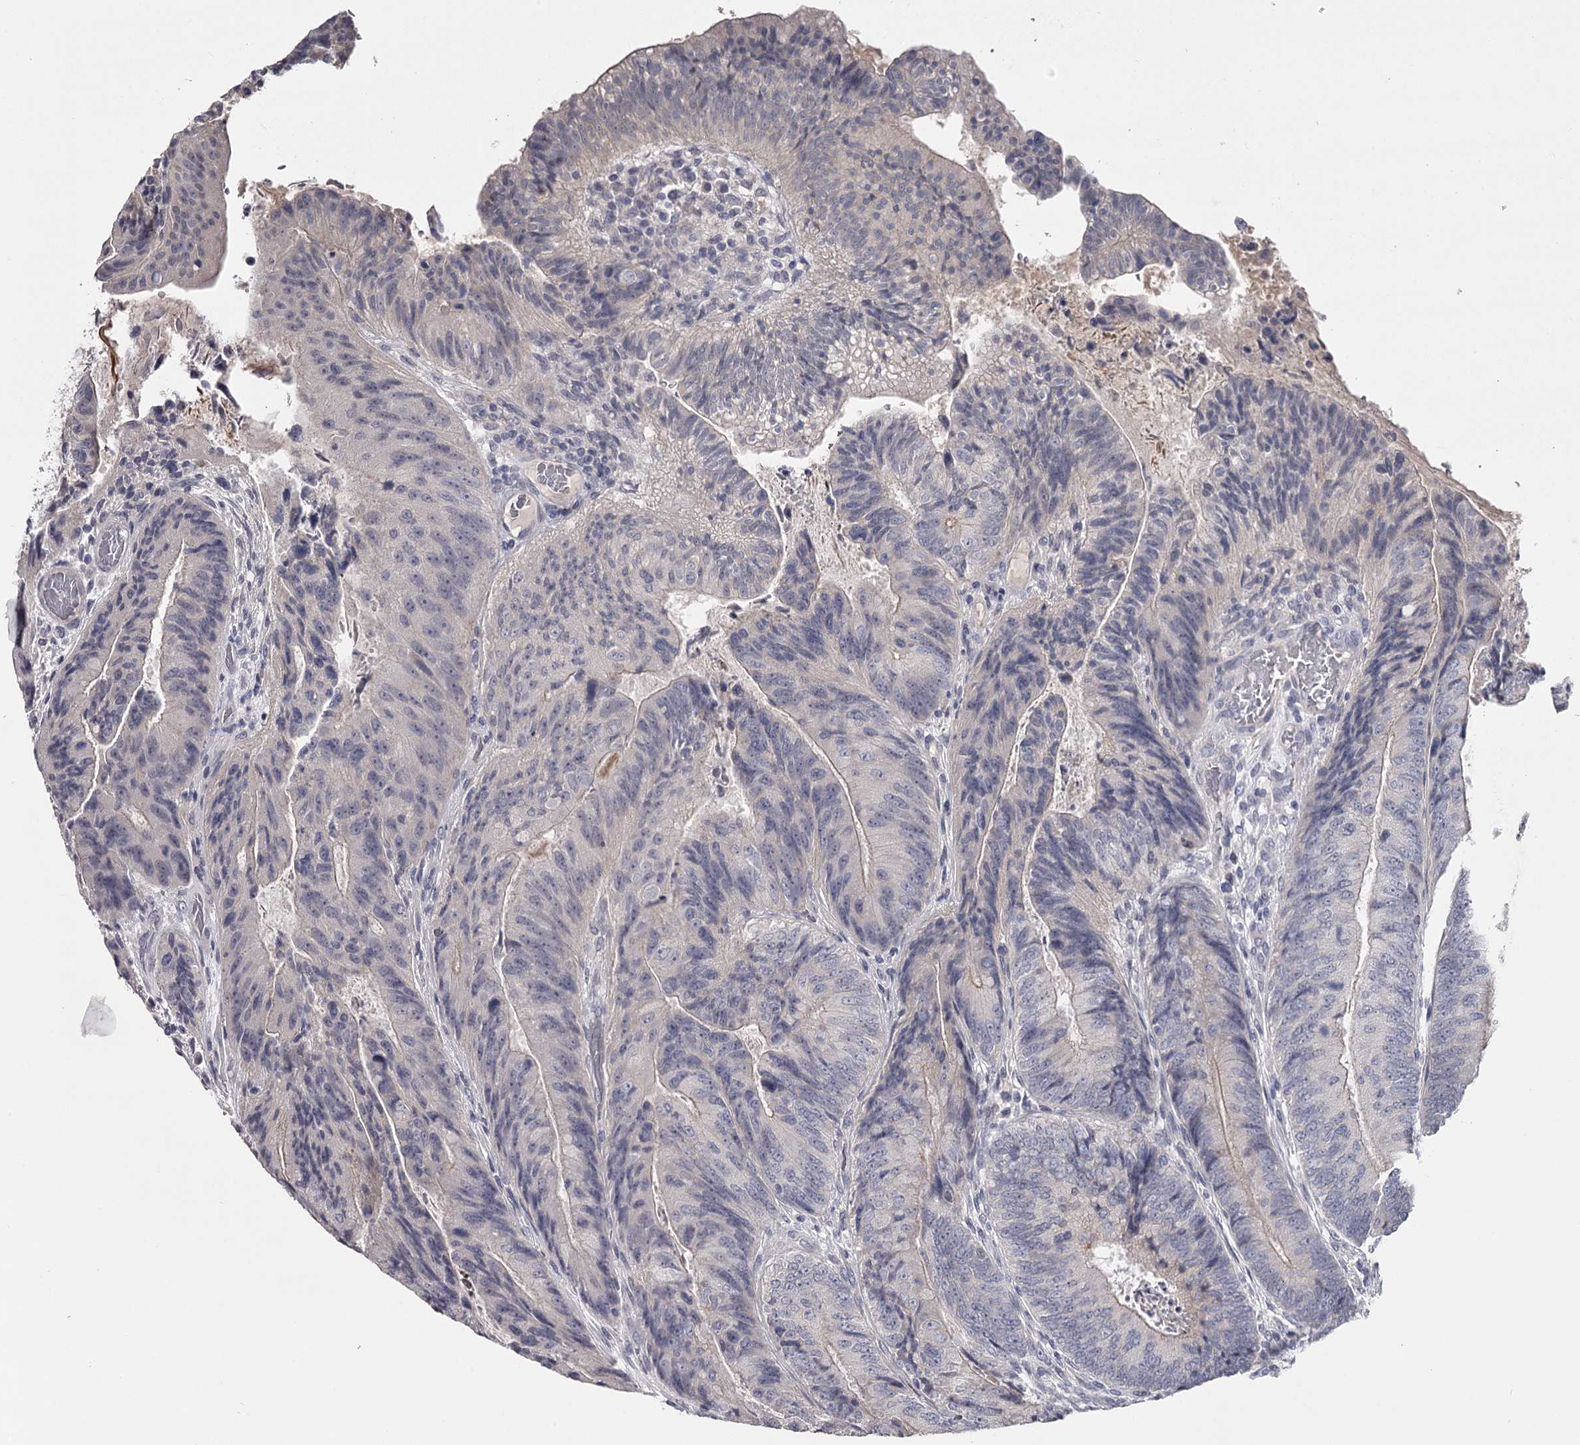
{"staining": {"intensity": "negative", "quantity": "none", "location": "none"}, "tissue": "colorectal cancer", "cell_type": "Tumor cells", "image_type": "cancer", "snomed": [{"axis": "morphology", "description": "Adenocarcinoma, NOS"}, {"axis": "topography", "description": "Colon"}], "caption": "Immunohistochemical staining of human colorectal cancer displays no significant expression in tumor cells. (Stains: DAB immunohistochemistry (IHC) with hematoxylin counter stain, Microscopy: brightfield microscopy at high magnification).", "gene": "FDXACB1", "patient": {"sex": "female", "age": 67}}